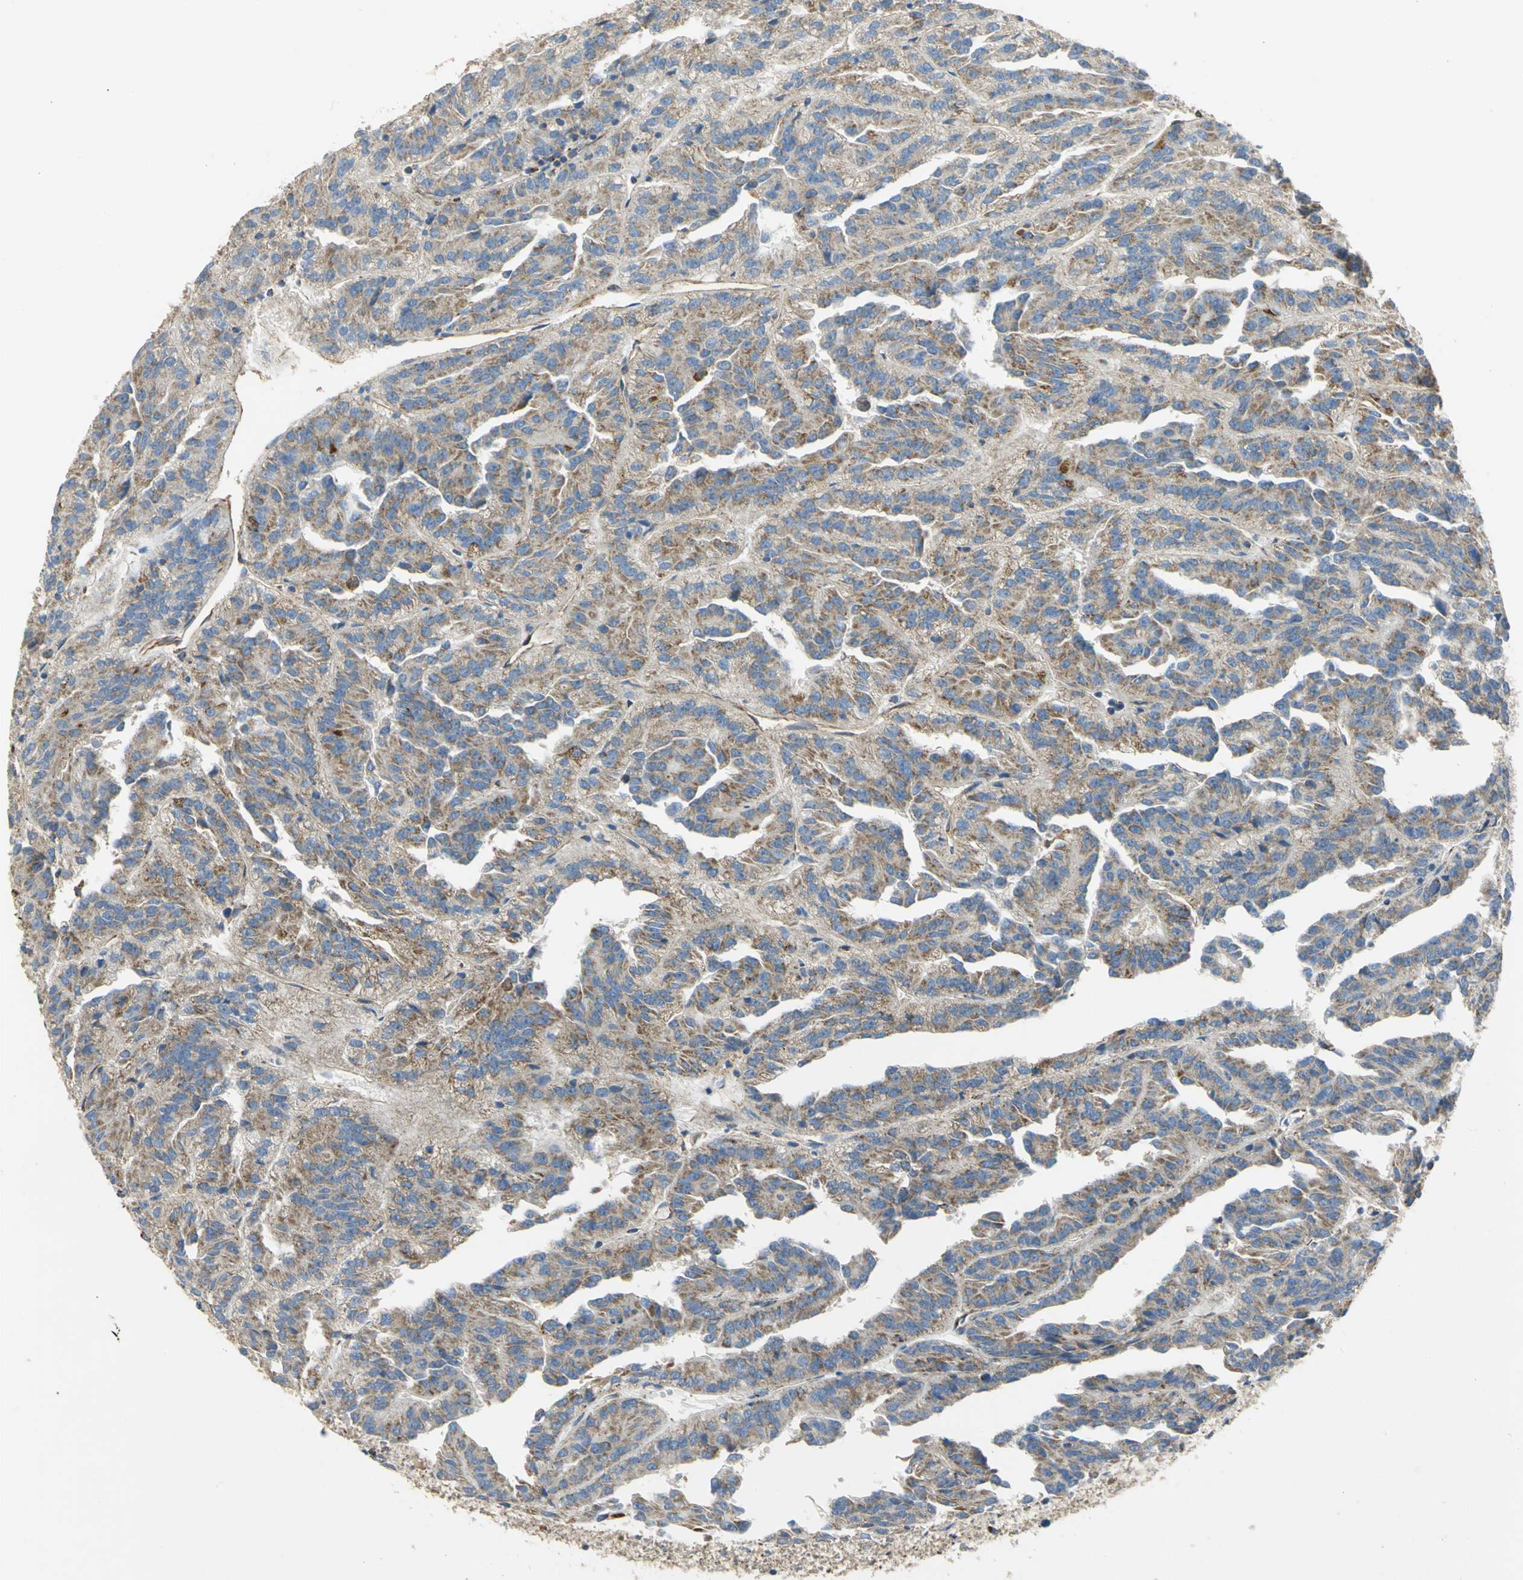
{"staining": {"intensity": "moderate", "quantity": ">75%", "location": "cytoplasmic/membranous"}, "tissue": "renal cancer", "cell_type": "Tumor cells", "image_type": "cancer", "snomed": [{"axis": "morphology", "description": "Adenocarcinoma, NOS"}, {"axis": "topography", "description": "Kidney"}], "caption": "Immunohistochemistry image of neoplastic tissue: renal cancer stained using immunohistochemistry (IHC) demonstrates medium levels of moderate protein expression localized specifically in the cytoplasmic/membranous of tumor cells, appearing as a cytoplasmic/membranous brown color.", "gene": "NDUFB5", "patient": {"sex": "male", "age": 46}}